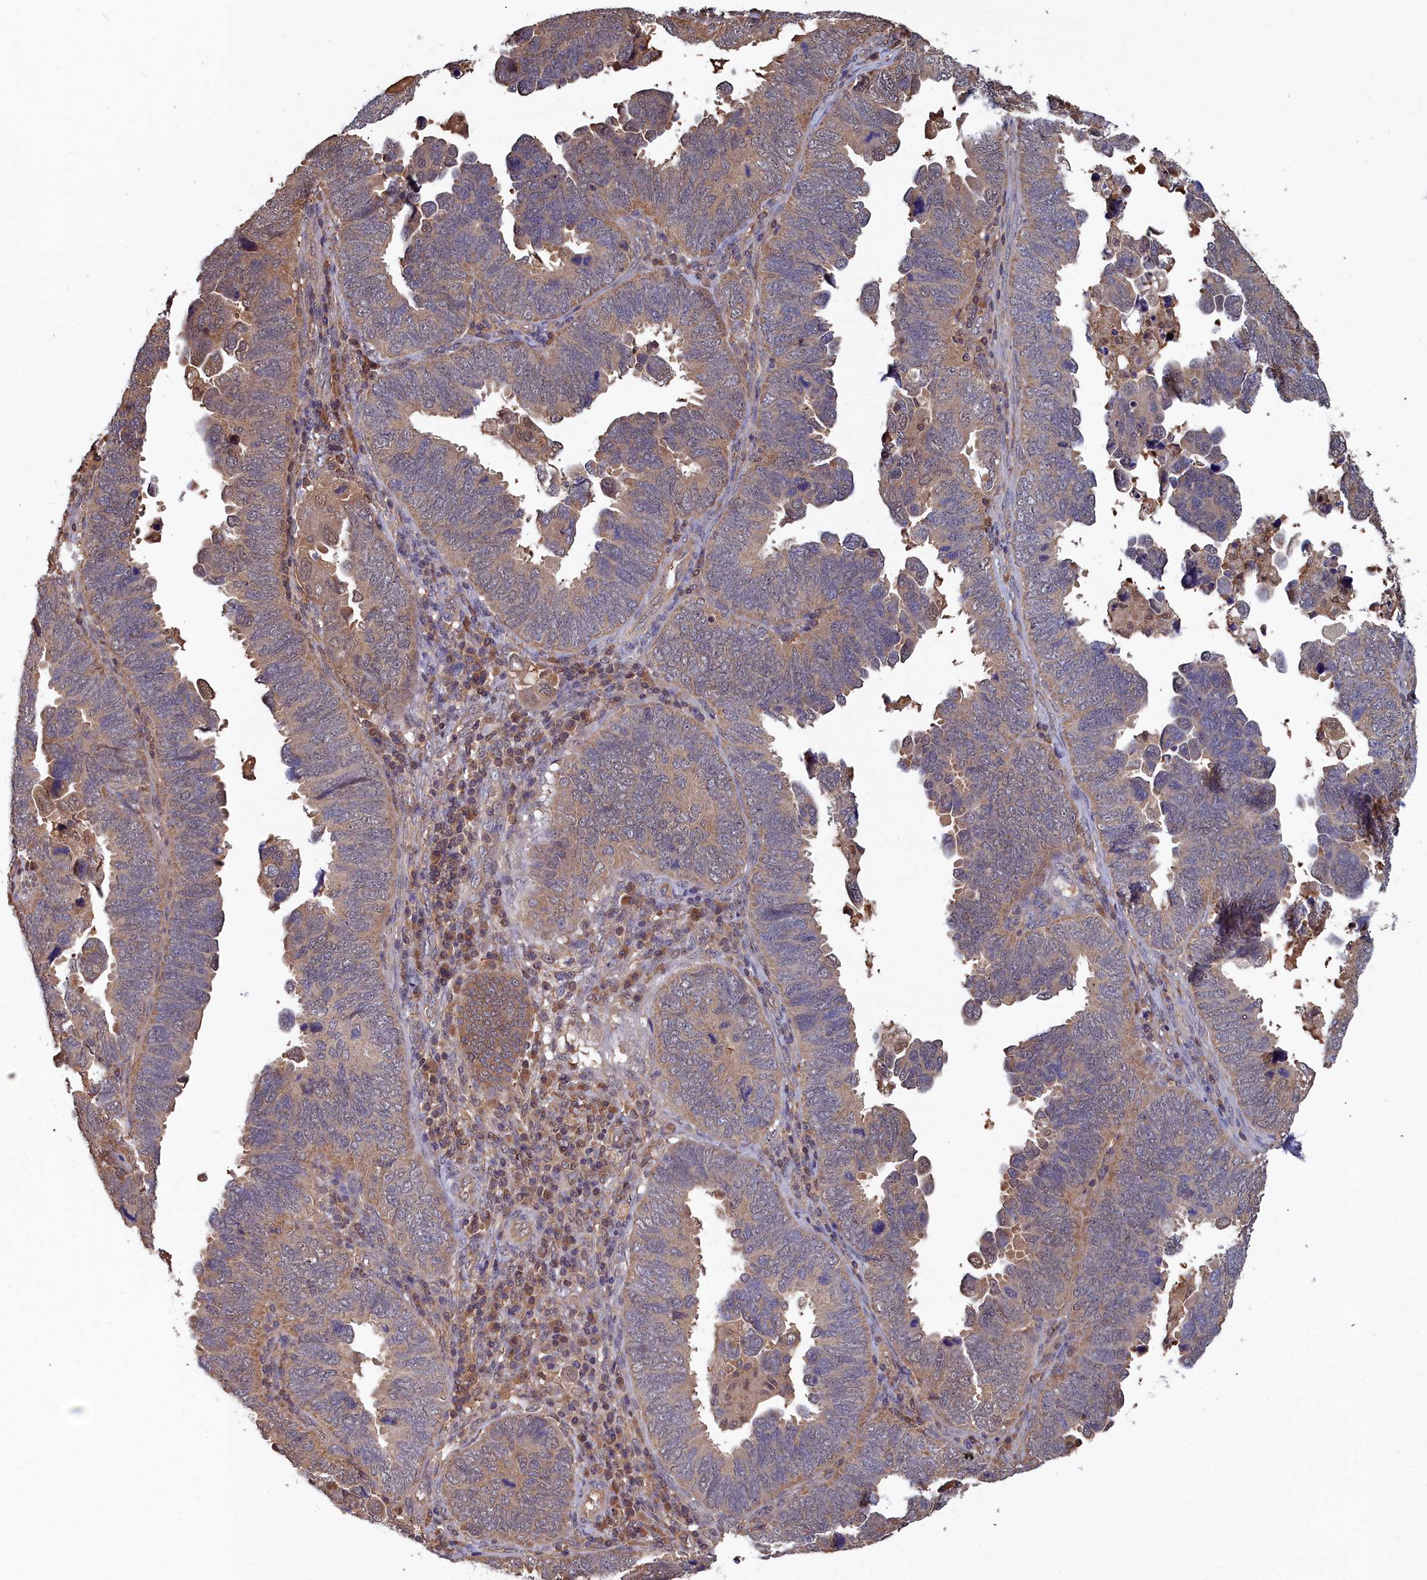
{"staining": {"intensity": "moderate", "quantity": ">75%", "location": "cytoplasmic/membranous"}, "tissue": "endometrial cancer", "cell_type": "Tumor cells", "image_type": "cancer", "snomed": [{"axis": "morphology", "description": "Adenocarcinoma, NOS"}, {"axis": "topography", "description": "Endometrium"}], "caption": "Immunohistochemistry of adenocarcinoma (endometrial) shows medium levels of moderate cytoplasmic/membranous positivity in about >75% of tumor cells. The staining is performed using DAB (3,3'-diaminobenzidine) brown chromogen to label protein expression. The nuclei are counter-stained blue using hematoxylin.", "gene": "GFRA2", "patient": {"sex": "female", "age": 79}}